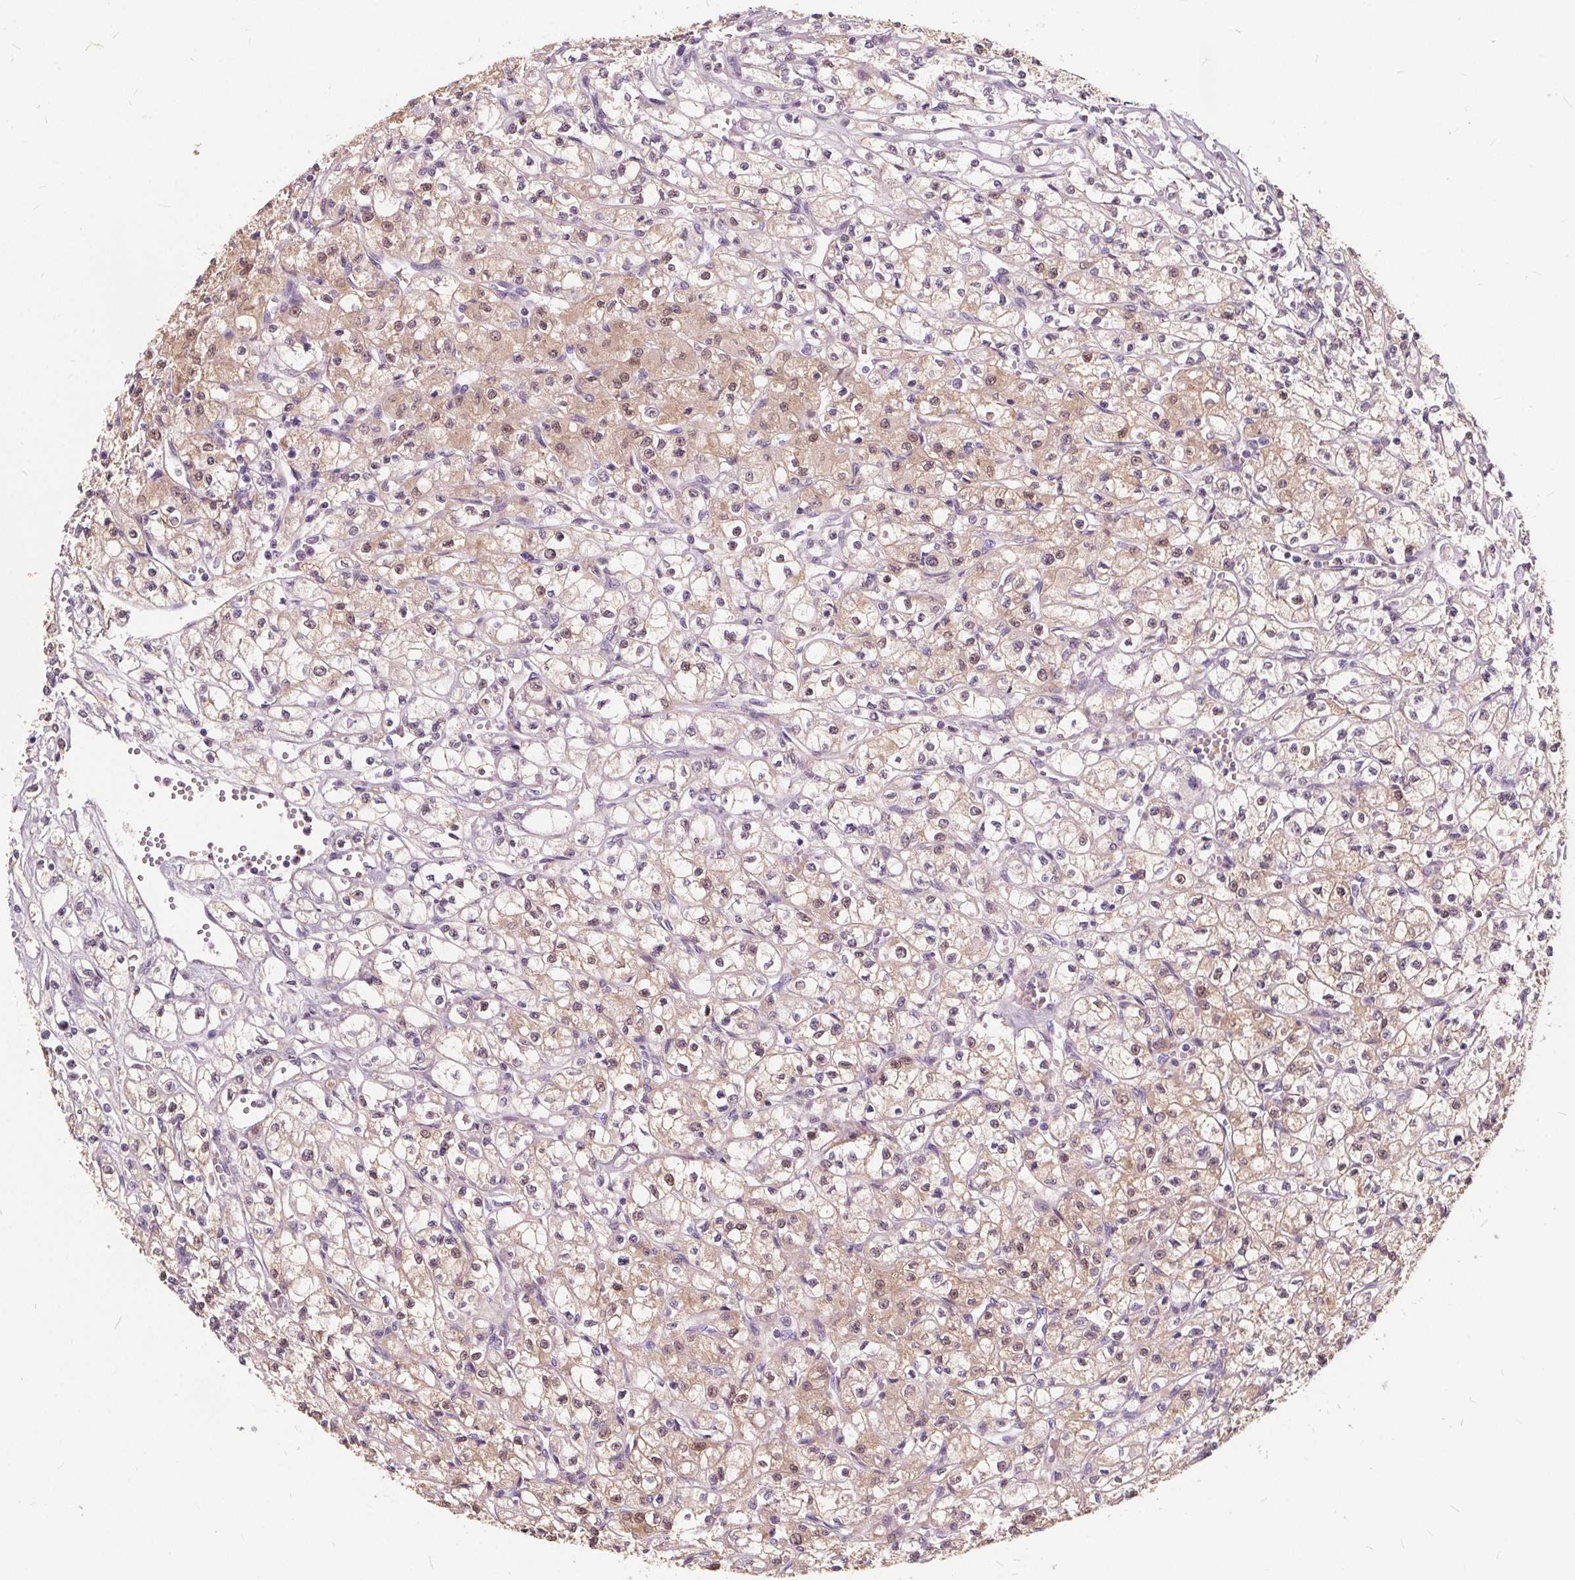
{"staining": {"intensity": "weak", "quantity": "25%-75%", "location": "cytoplasmic/membranous"}, "tissue": "renal cancer", "cell_type": "Tumor cells", "image_type": "cancer", "snomed": [{"axis": "morphology", "description": "Adenocarcinoma, NOS"}, {"axis": "topography", "description": "Kidney"}], "caption": "Immunohistochemistry staining of adenocarcinoma (renal), which exhibits low levels of weak cytoplasmic/membranous staining in about 25%-75% of tumor cells indicating weak cytoplasmic/membranous protein positivity. The staining was performed using DAB (brown) for protein detection and nuclei were counterstained in hematoxylin (blue).", "gene": "HAAO", "patient": {"sex": "female", "age": 70}}